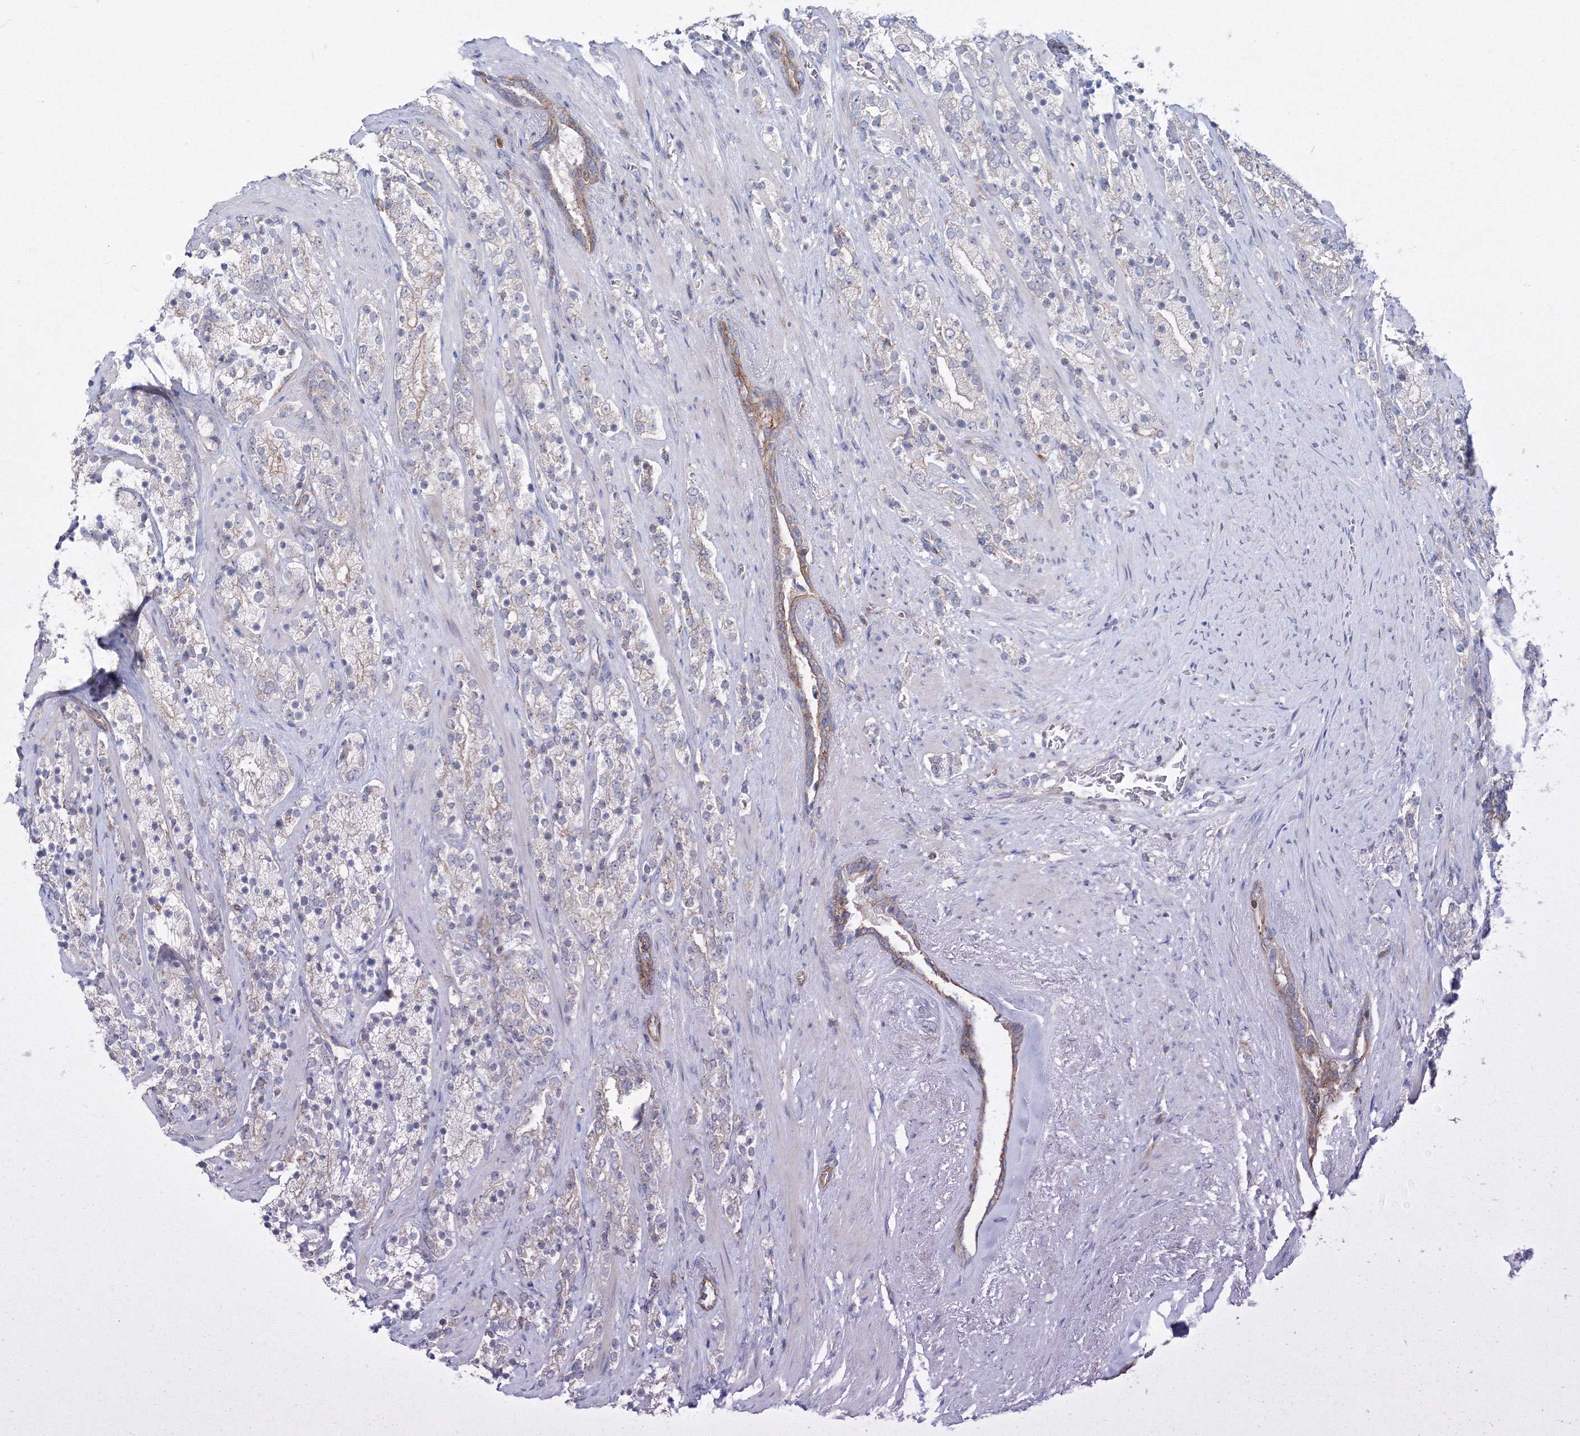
{"staining": {"intensity": "negative", "quantity": "none", "location": "none"}, "tissue": "prostate cancer", "cell_type": "Tumor cells", "image_type": "cancer", "snomed": [{"axis": "morphology", "description": "Adenocarcinoma, High grade"}, {"axis": "topography", "description": "Prostate"}], "caption": "Adenocarcinoma (high-grade) (prostate) was stained to show a protein in brown. There is no significant positivity in tumor cells. (DAB IHC visualized using brightfield microscopy, high magnification).", "gene": "GGA2", "patient": {"sex": "male", "age": 71}}